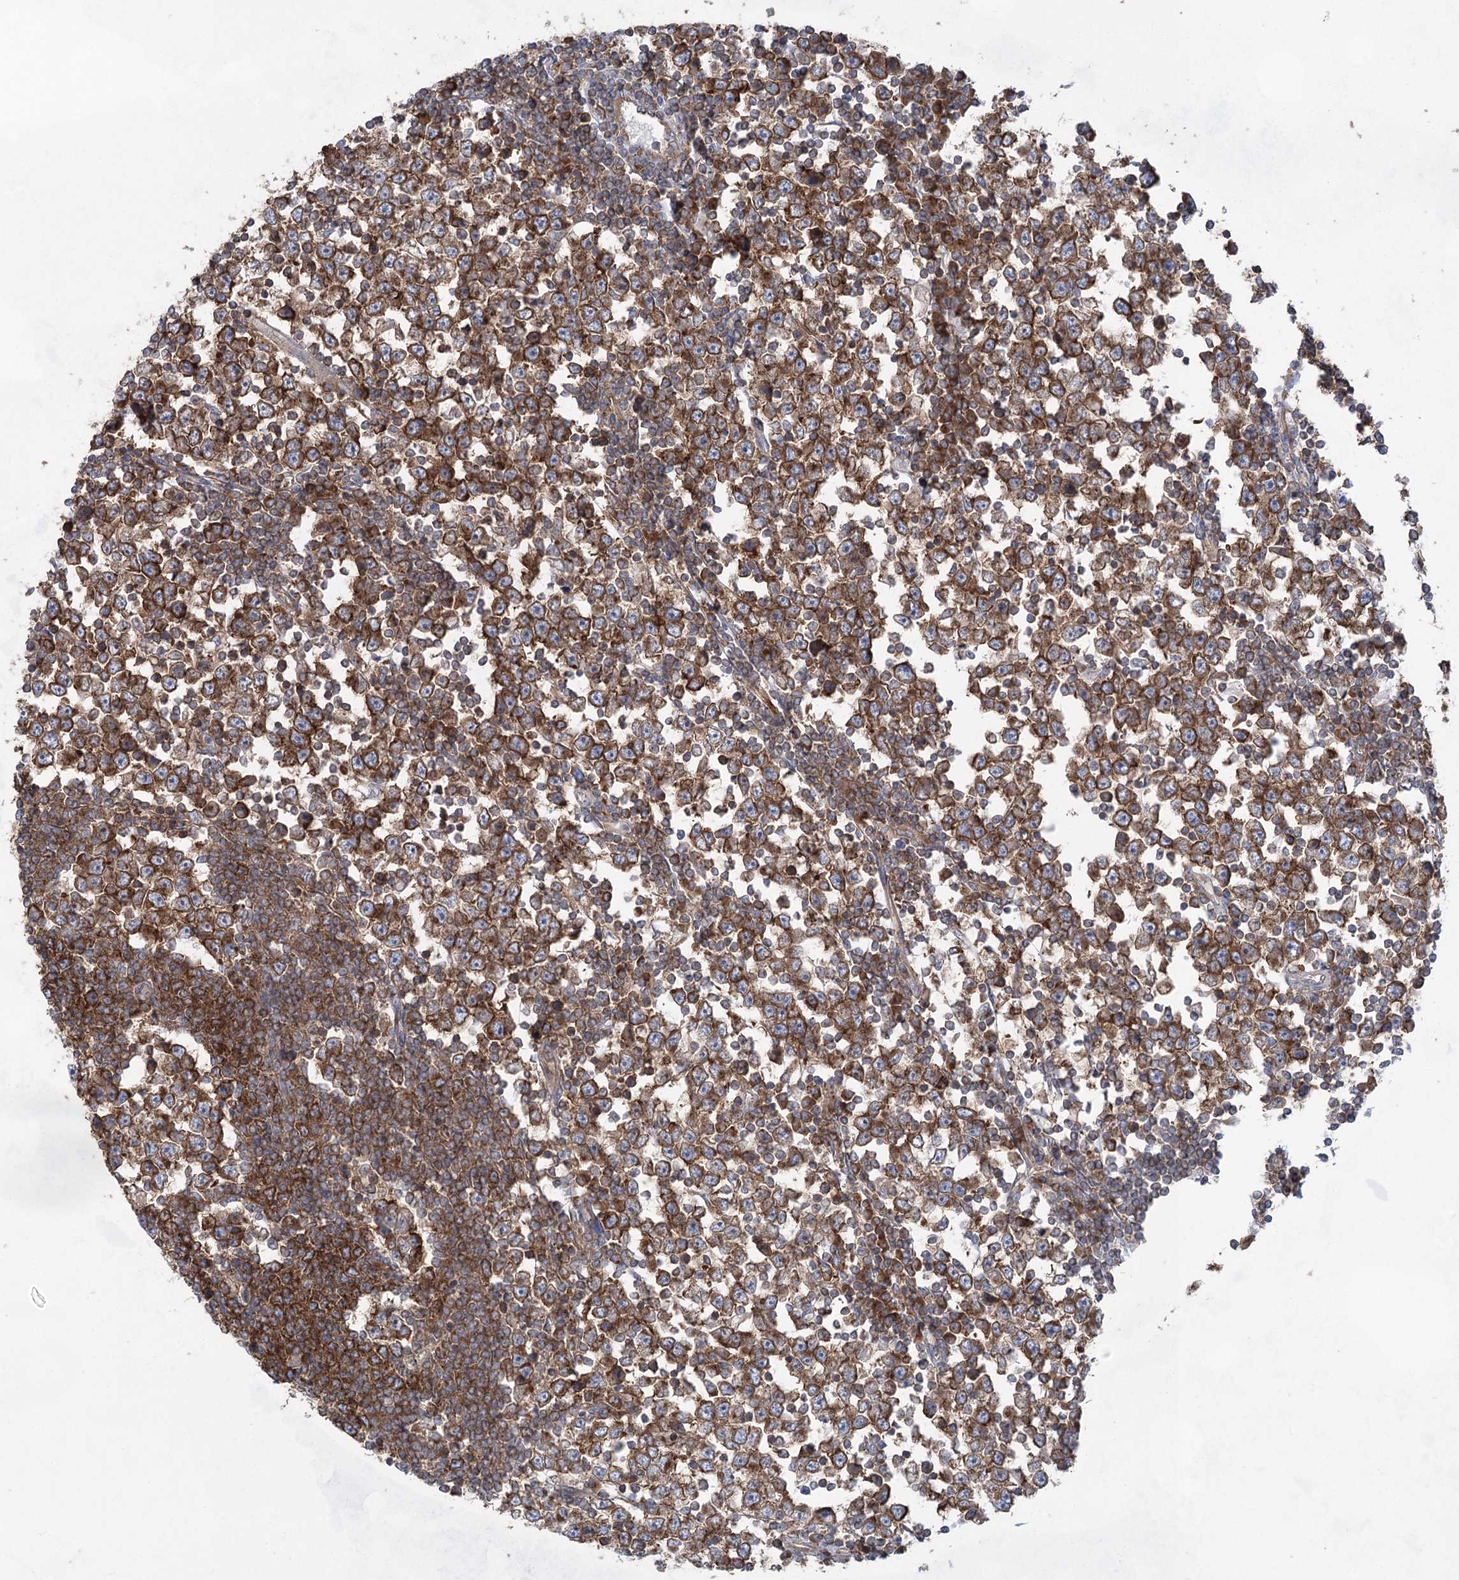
{"staining": {"intensity": "strong", "quantity": ">75%", "location": "cytoplasmic/membranous"}, "tissue": "testis cancer", "cell_type": "Tumor cells", "image_type": "cancer", "snomed": [{"axis": "morphology", "description": "Seminoma, NOS"}, {"axis": "topography", "description": "Testis"}], "caption": "IHC micrograph of human testis seminoma stained for a protein (brown), which displays high levels of strong cytoplasmic/membranous expression in about >75% of tumor cells.", "gene": "EIF3A", "patient": {"sex": "male", "age": 65}}